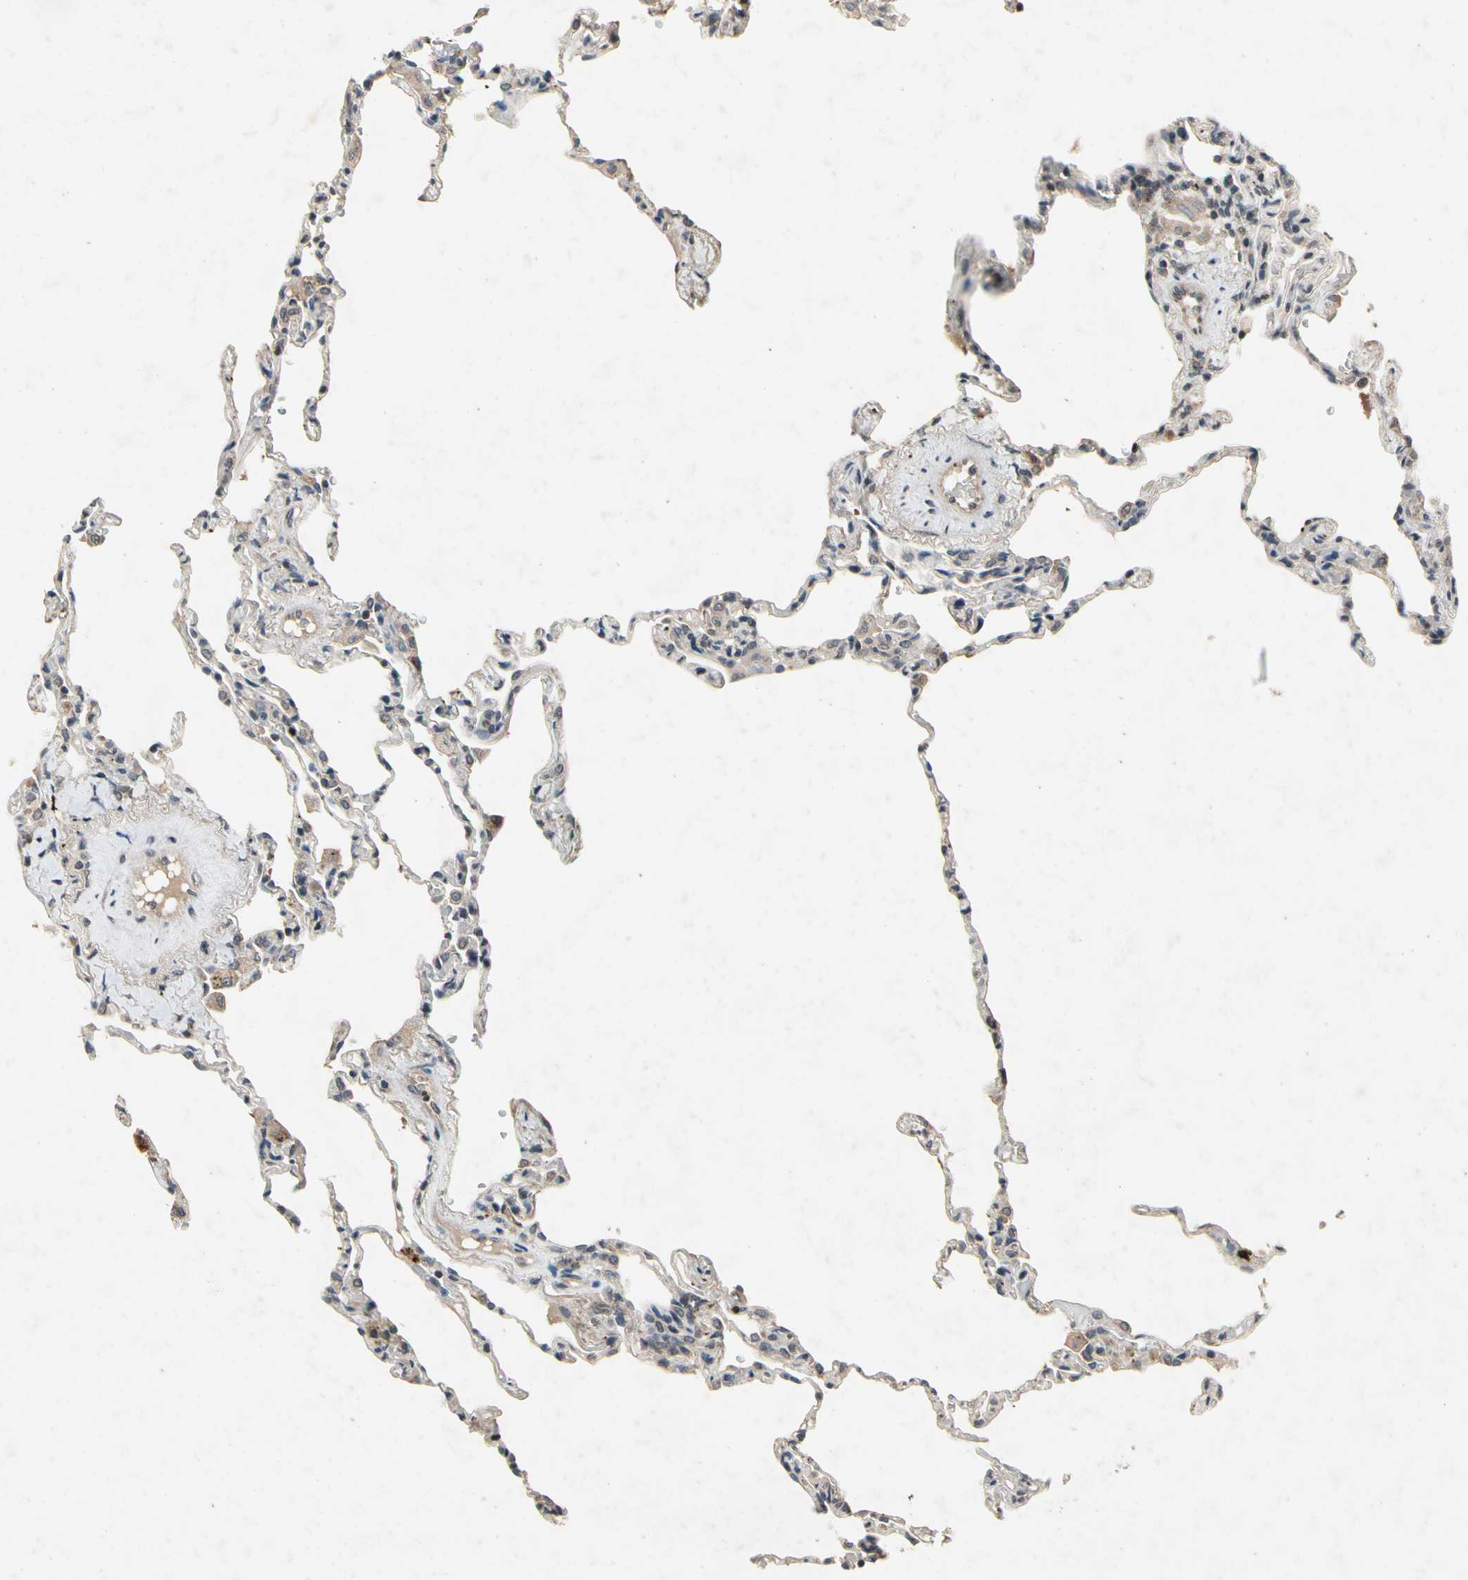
{"staining": {"intensity": "weak", "quantity": "<25%", "location": "cytoplasmic/membranous"}, "tissue": "lung", "cell_type": "Alveolar cells", "image_type": "normal", "snomed": [{"axis": "morphology", "description": "Normal tissue, NOS"}, {"axis": "topography", "description": "Lung"}], "caption": "Human lung stained for a protein using immunohistochemistry shows no expression in alveolar cells.", "gene": "DPY19L3", "patient": {"sex": "male", "age": 59}}